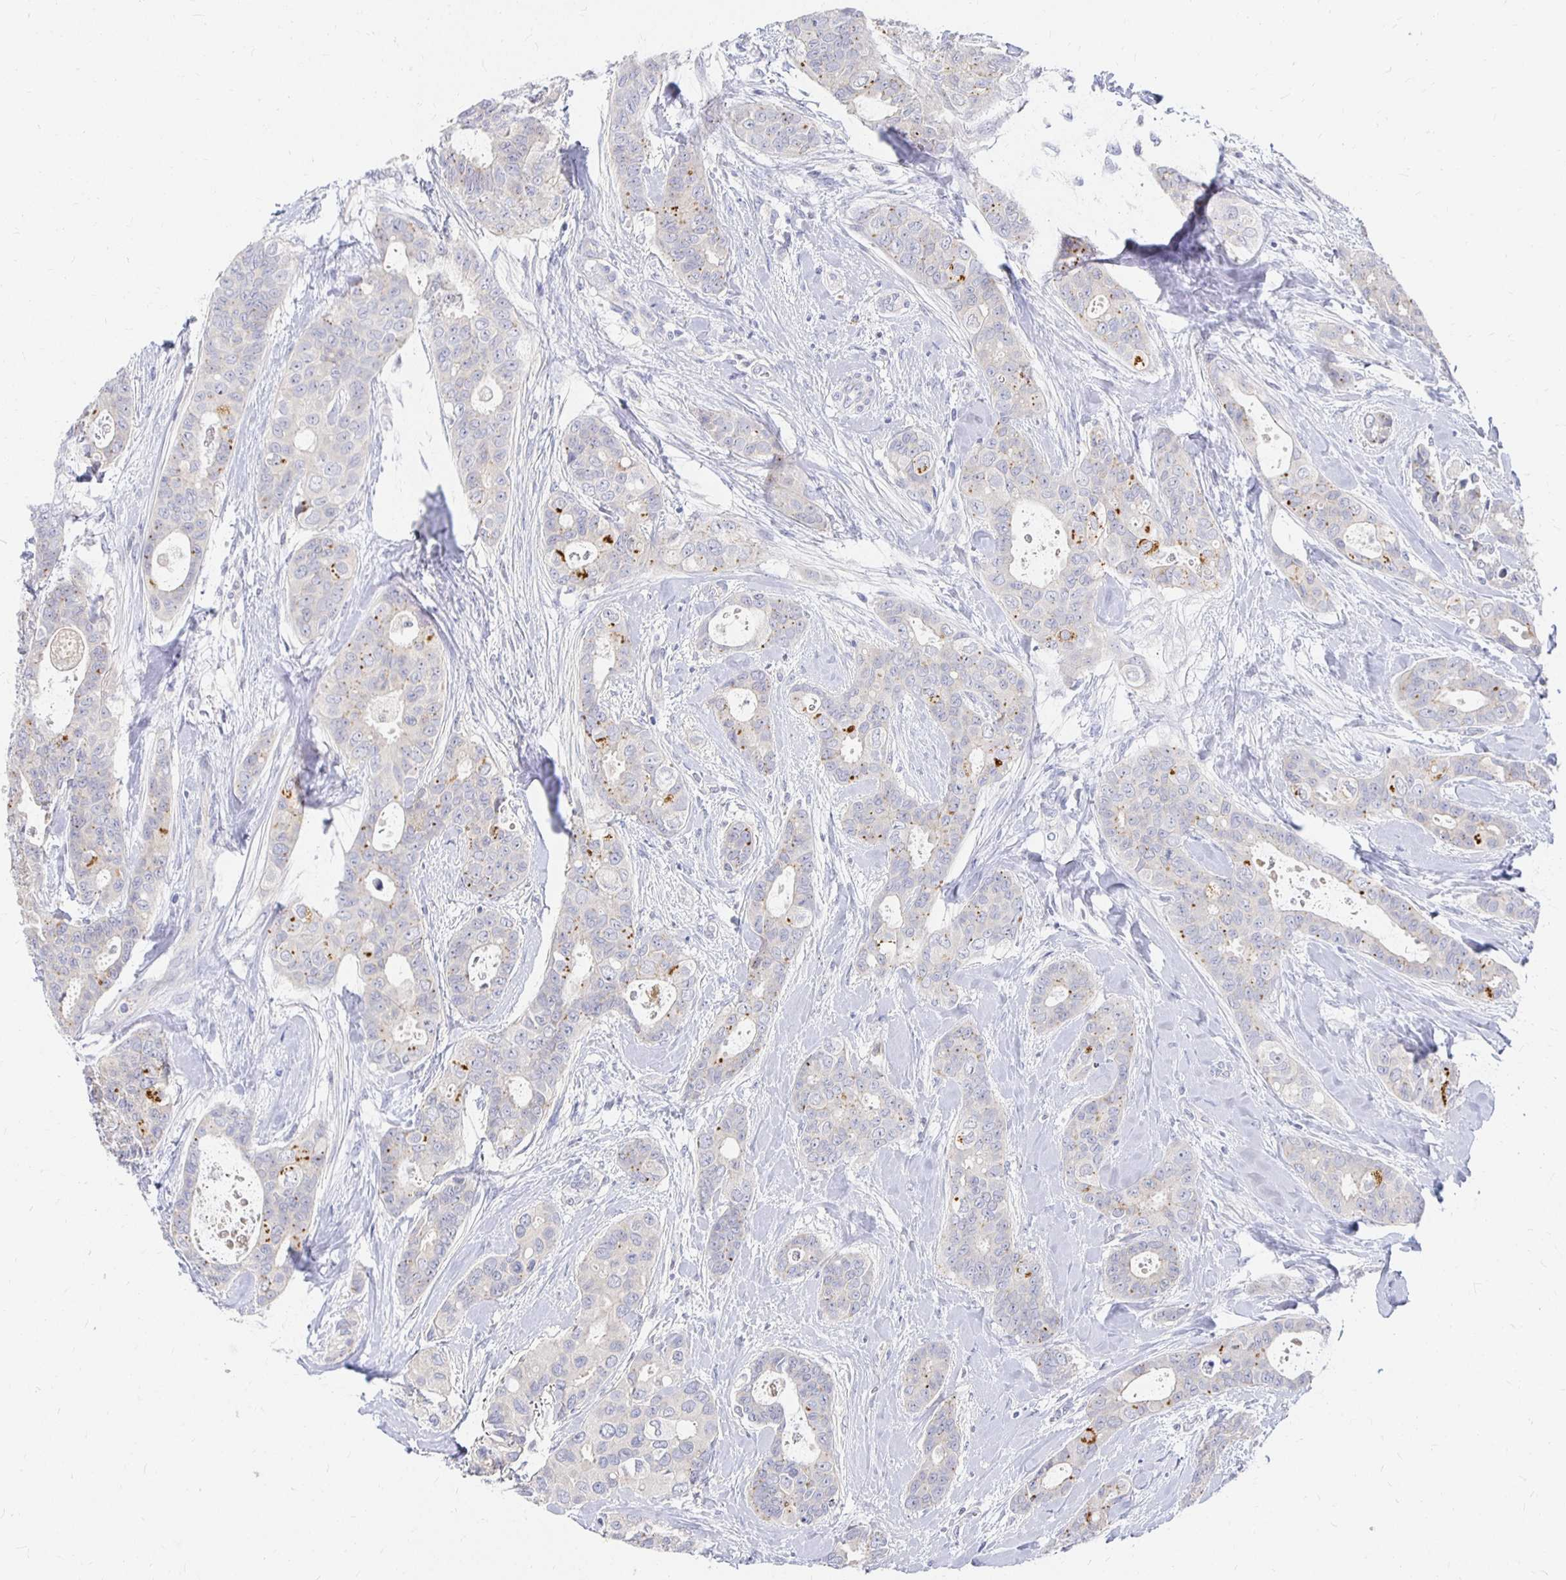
{"staining": {"intensity": "moderate", "quantity": "<25%", "location": "cytoplasmic/membranous"}, "tissue": "breast cancer", "cell_type": "Tumor cells", "image_type": "cancer", "snomed": [{"axis": "morphology", "description": "Duct carcinoma"}, {"axis": "topography", "description": "Breast"}], "caption": "Approximately <25% of tumor cells in human breast intraductal carcinoma display moderate cytoplasmic/membranous protein positivity as visualized by brown immunohistochemical staining.", "gene": "FKRP", "patient": {"sex": "female", "age": 45}}